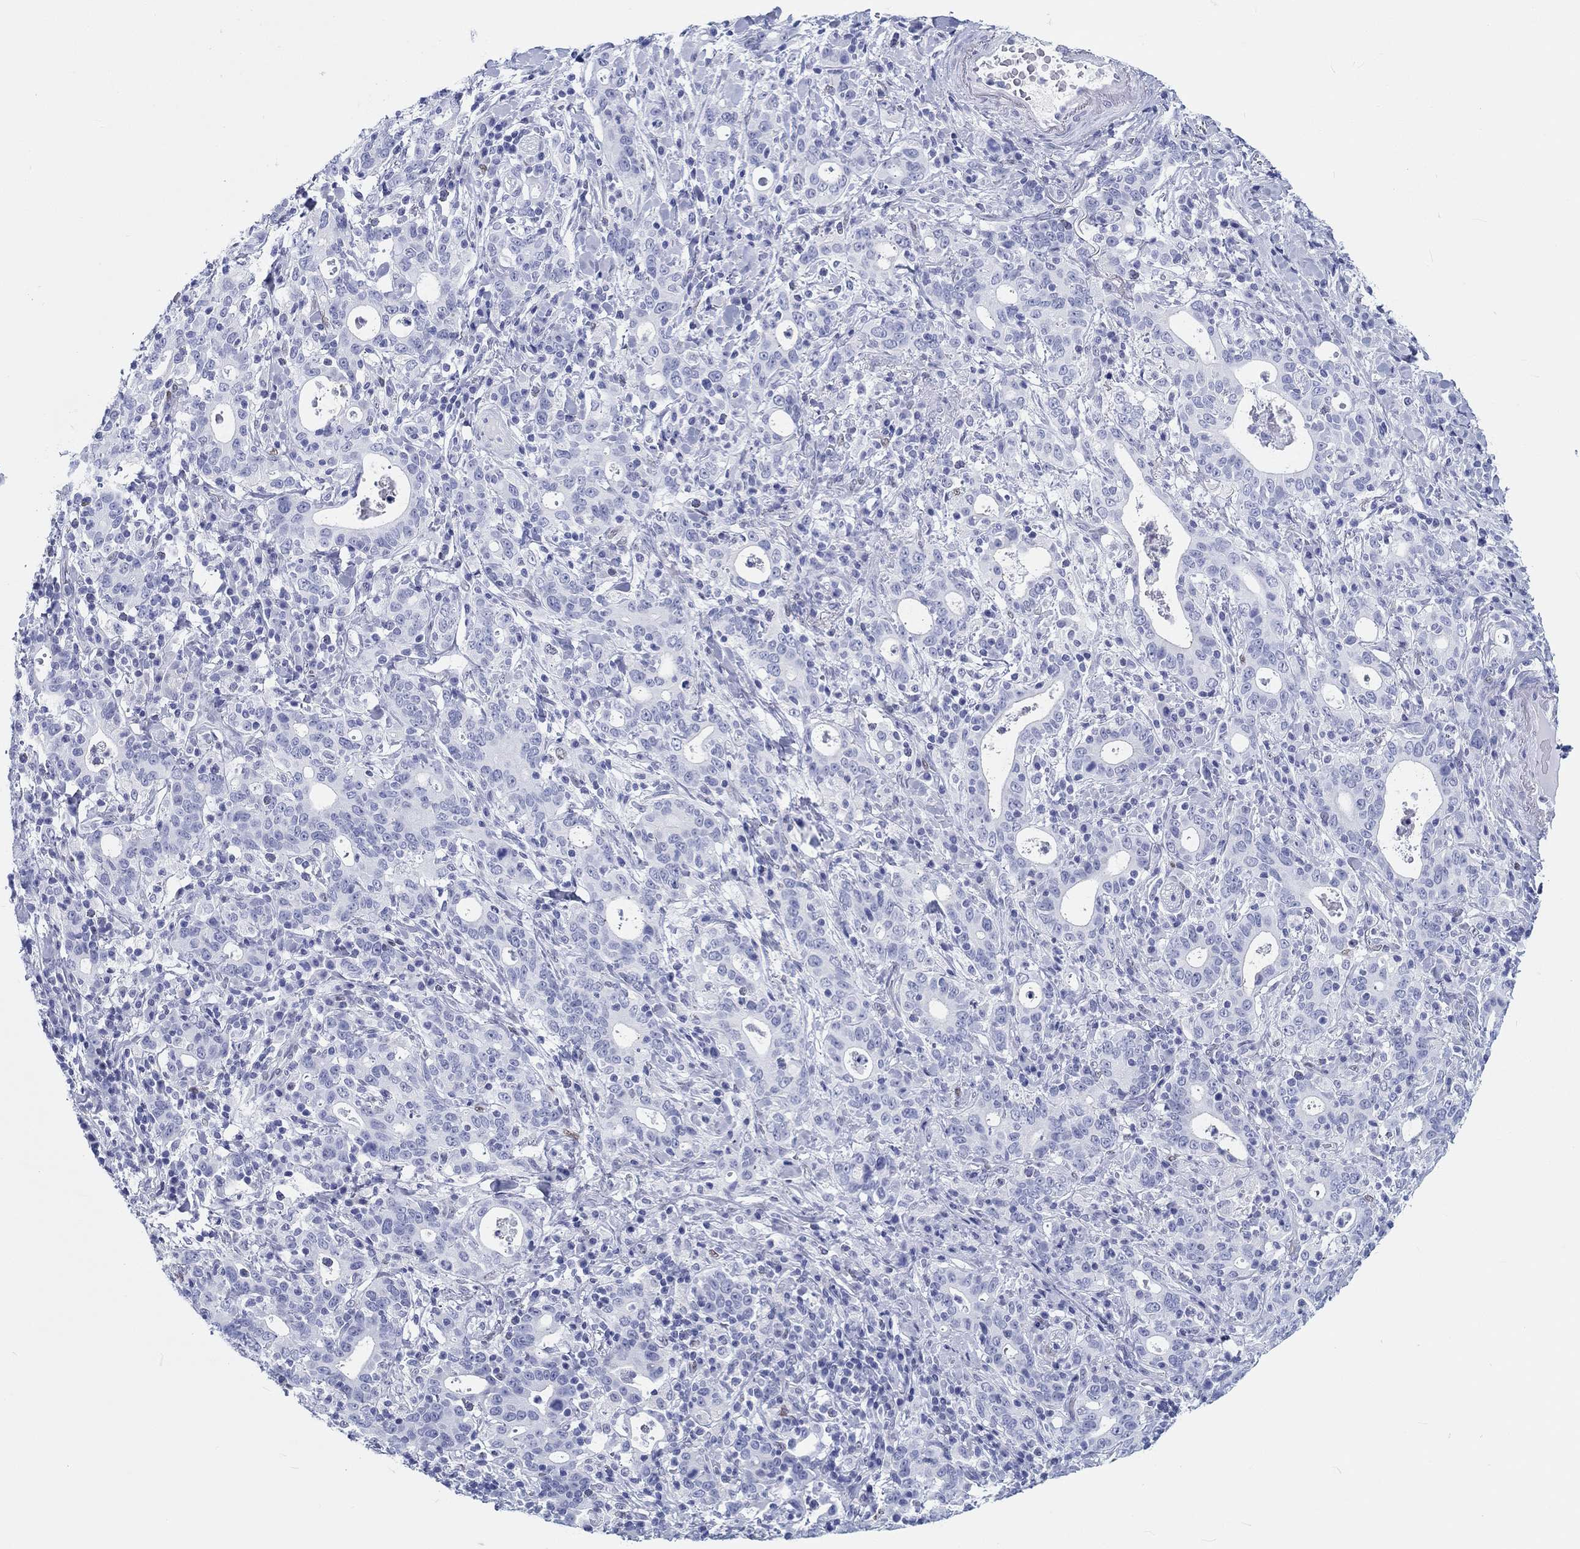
{"staining": {"intensity": "weak", "quantity": "<25%", "location": "nuclear"}, "tissue": "stomach cancer", "cell_type": "Tumor cells", "image_type": "cancer", "snomed": [{"axis": "morphology", "description": "Adenocarcinoma, NOS"}, {"axis": "topography", "description": "Stomach"}], "caption": "High magnification brightfield microscopy of adenocarcinoma (stomach) stained with DAB (brown) and counterstained with hematoxylin (blue): tumor cells show no significant staining.", "gene": "H1-1", "patient": {"sex": "male", "age": 79}}